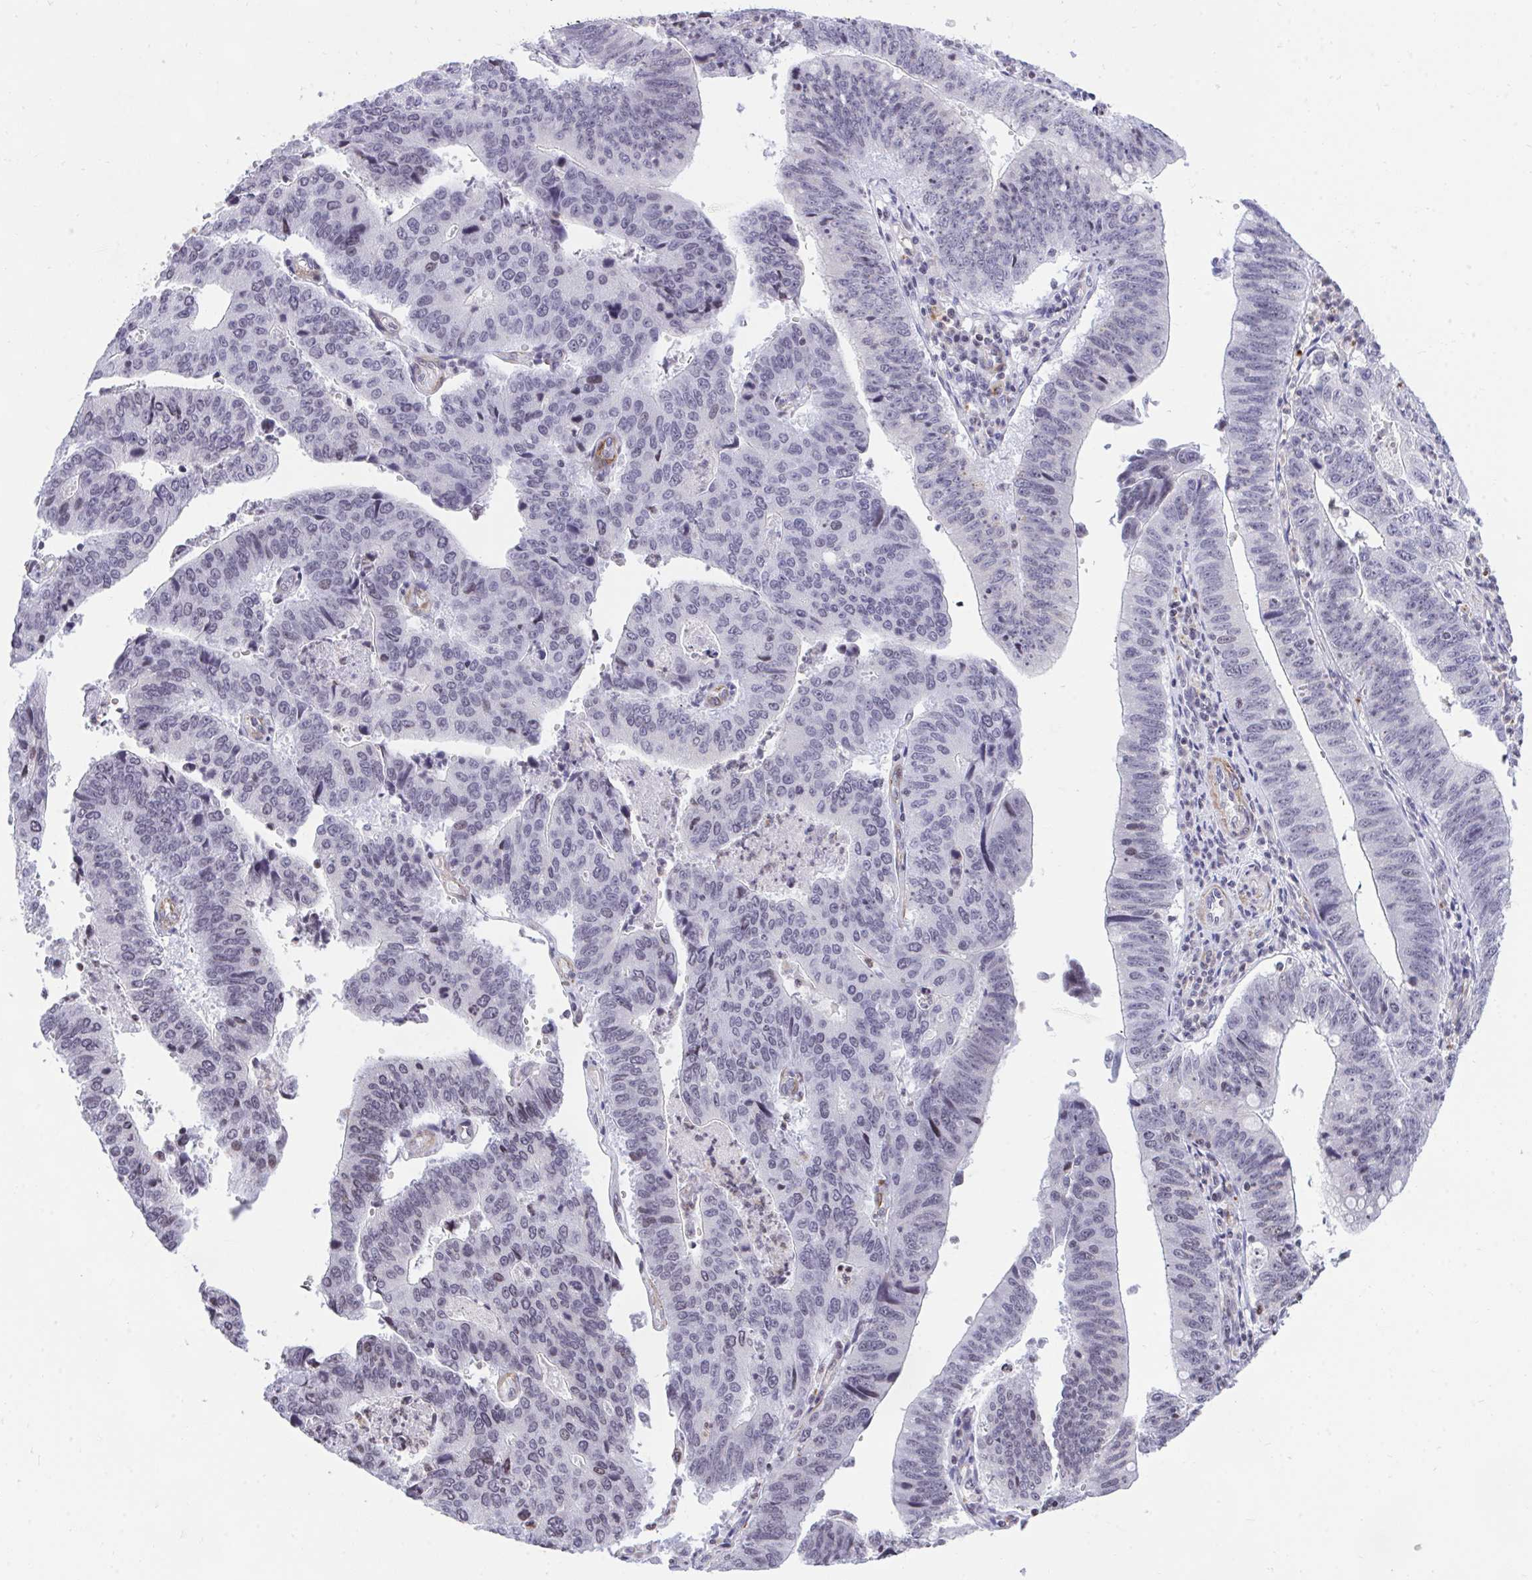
{"staining": {"intensity": "negative", "quantity": "none", "location": "none"}, "tissue": "stomach cancer", "cell_type": "Tumor cells", "image_type": "cancer", "snomed": [{"axis": "morphology", "description": "Adenocarcinoma, NOS"}, {"axis": "topography", "description": "Stomach"}], "caption": "Adenocarcinoma (stomach) was stained to show a protein in brown. There is no significant expression in tumor cells.", "gene": "KCNN4", "patient": {"sex": "male", "age": 59}}